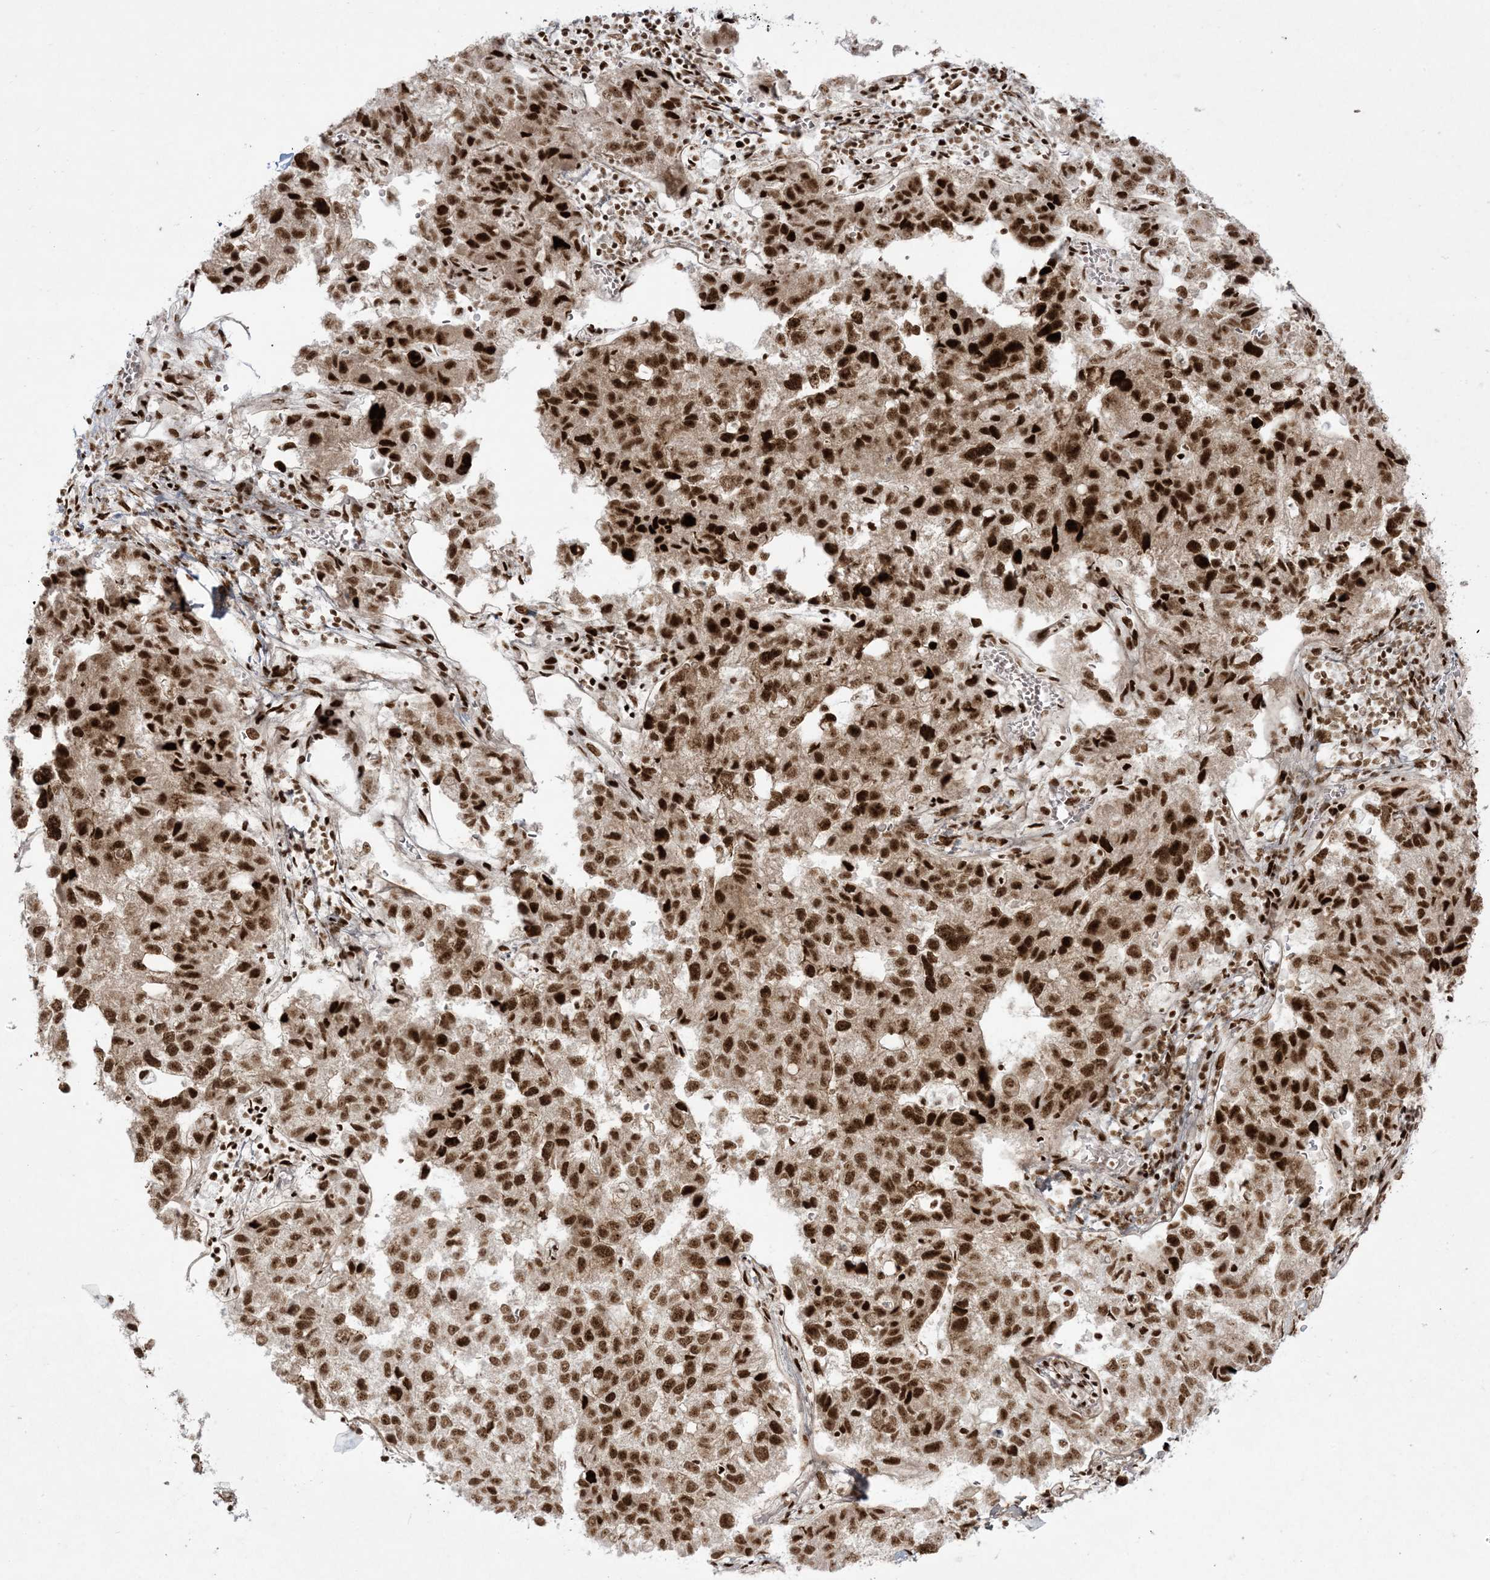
{"staining": {"intensity": "strong", "quantity": ">75%", "location": "nuclear"}, "tissue": "pancreatic cancer", "cell_type": "Tumor cells", "image_type": "cancer", "snomed": [{"axis": "morphology", "description": "Adenocarcinoma, NOS"}, {"axis": "topography", "description": "Pancreas"}], "caption": "Brown immunohistochemical staining in pancreatic cancer displays strong nuclear positivity in approximately >75% of tumor cells.", "gene": "RBM10", "patient": {"sex": "female", "age": 61}}